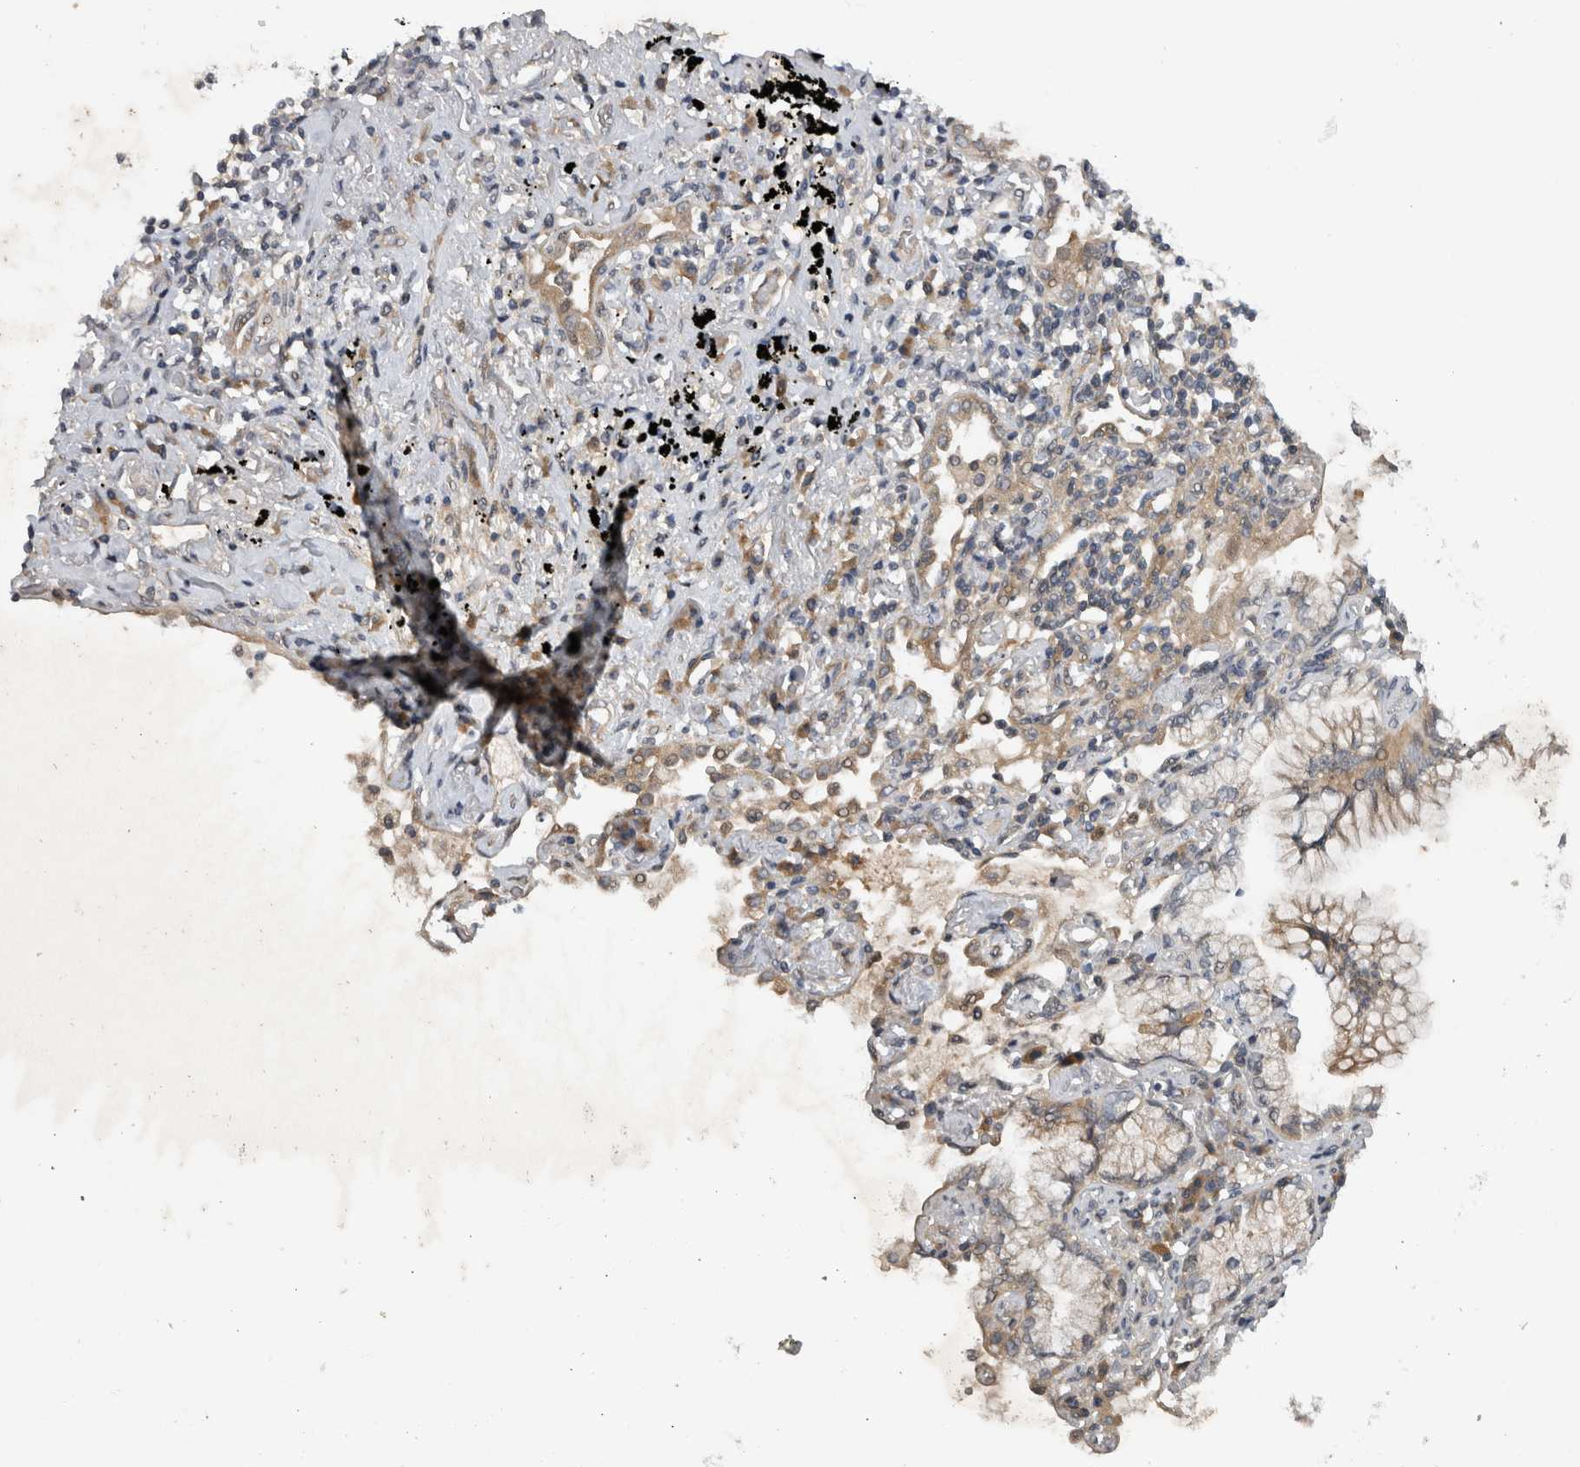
{"staining": {"intensity": "weak", "quantity": ">75%", "location": "cytoplasmic/membranous"}, "tissue": "lung cancer", "cell_type": "Tumor cells", "image_type": "cancer", "snomed": [{"axis": "morphology", "description": "Adenocarcinoma, NOS"}, {"axis": "topography", "description": "Lung"}], "caption": "Lung adenocarcinoma tissue shows weak cytoplasmic/membranous staining in approximately >75% of tumor cells", "gene": "AASDHPPT", "patient": {"sex": "female", "age": 70}}